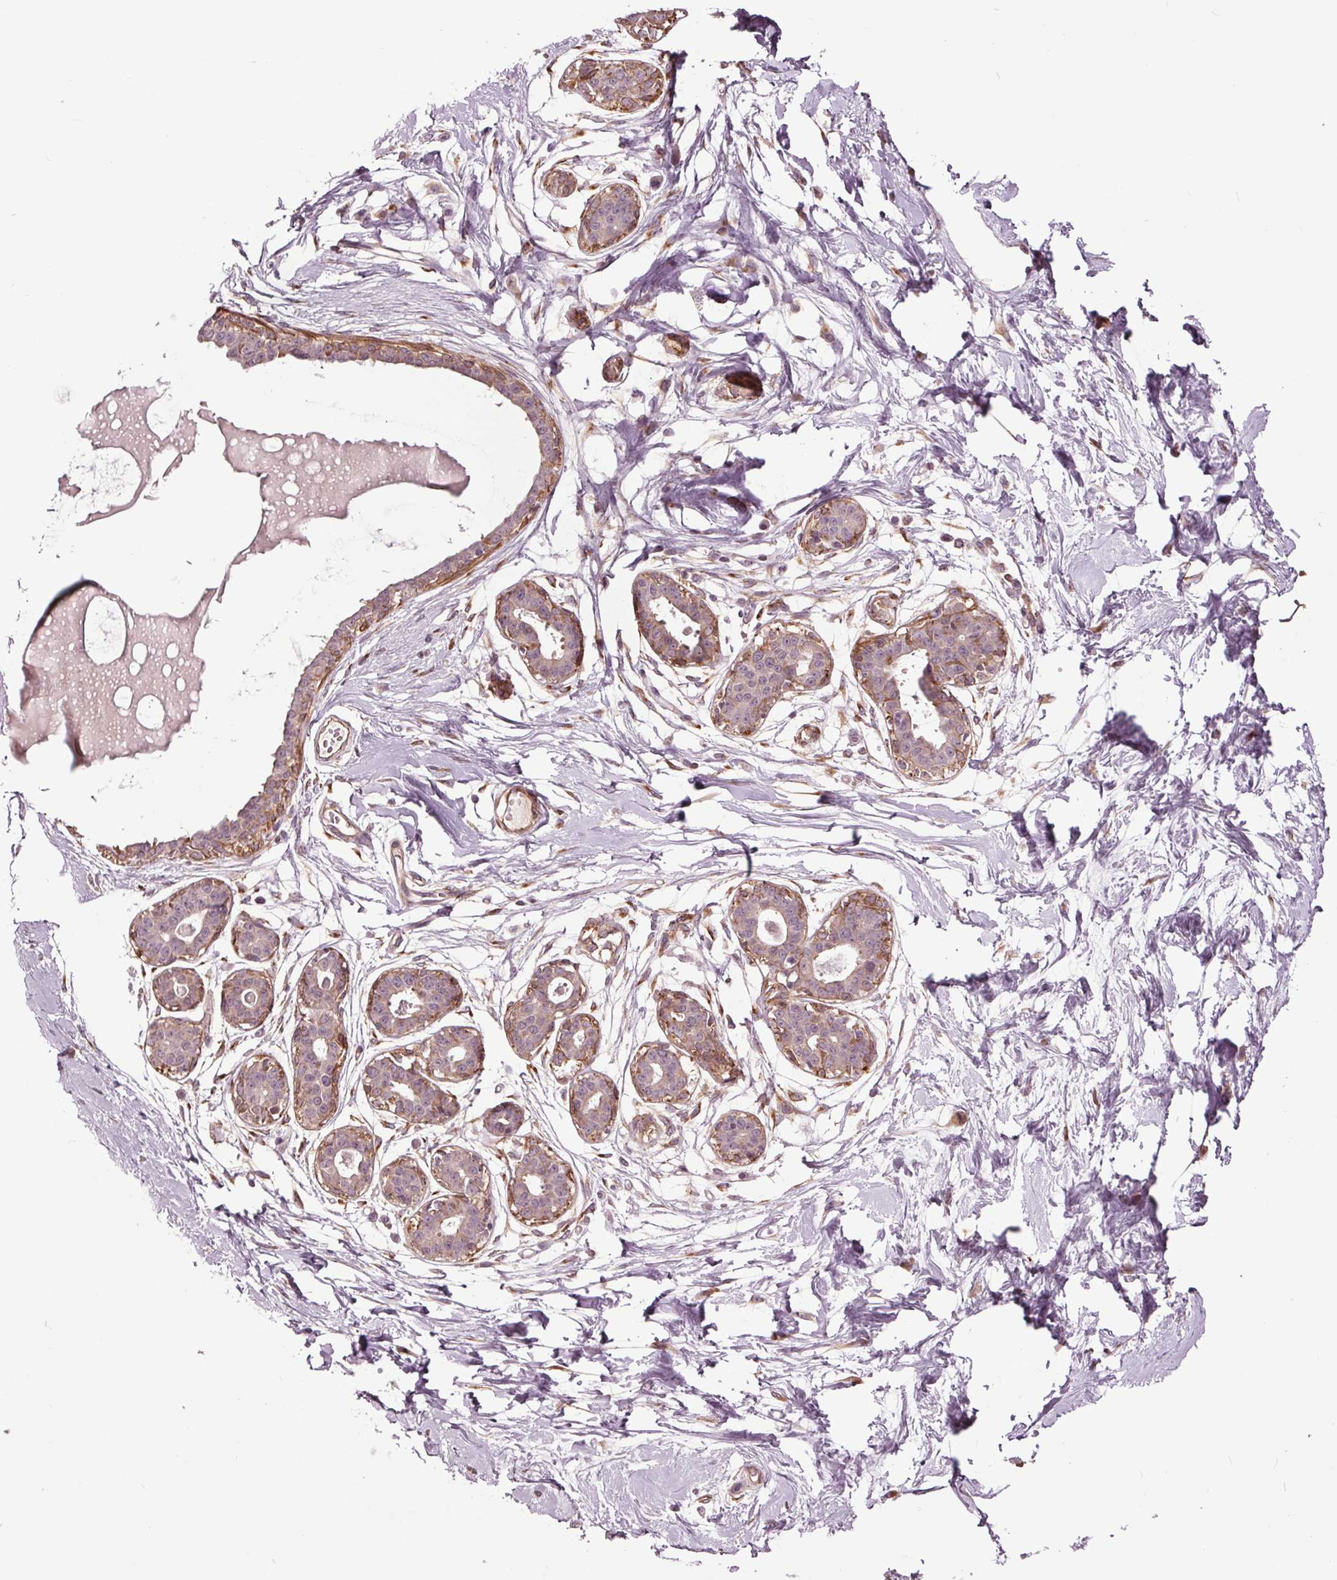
{"staining": {"intensity": "strong", "quantity": ">75%", "location": "cytoplasmic/membranous"}, "tissue": "breast", "cell_type": "Adipocytes", "image_type": "normal", "snomed": [{"axis": "morphology", "description": "Normal tissue, NOS"}, {"axis": "topography", "description": "Breast"}], "caption": "An image of human breast stained for a protein reveals strong cytoplasmic/membranous brown staining in adipocytes. (IHC, brightfield microscopy, high magnification).", "gene": "HAUS5", "patient": {"sex": "female", "age": 45}}